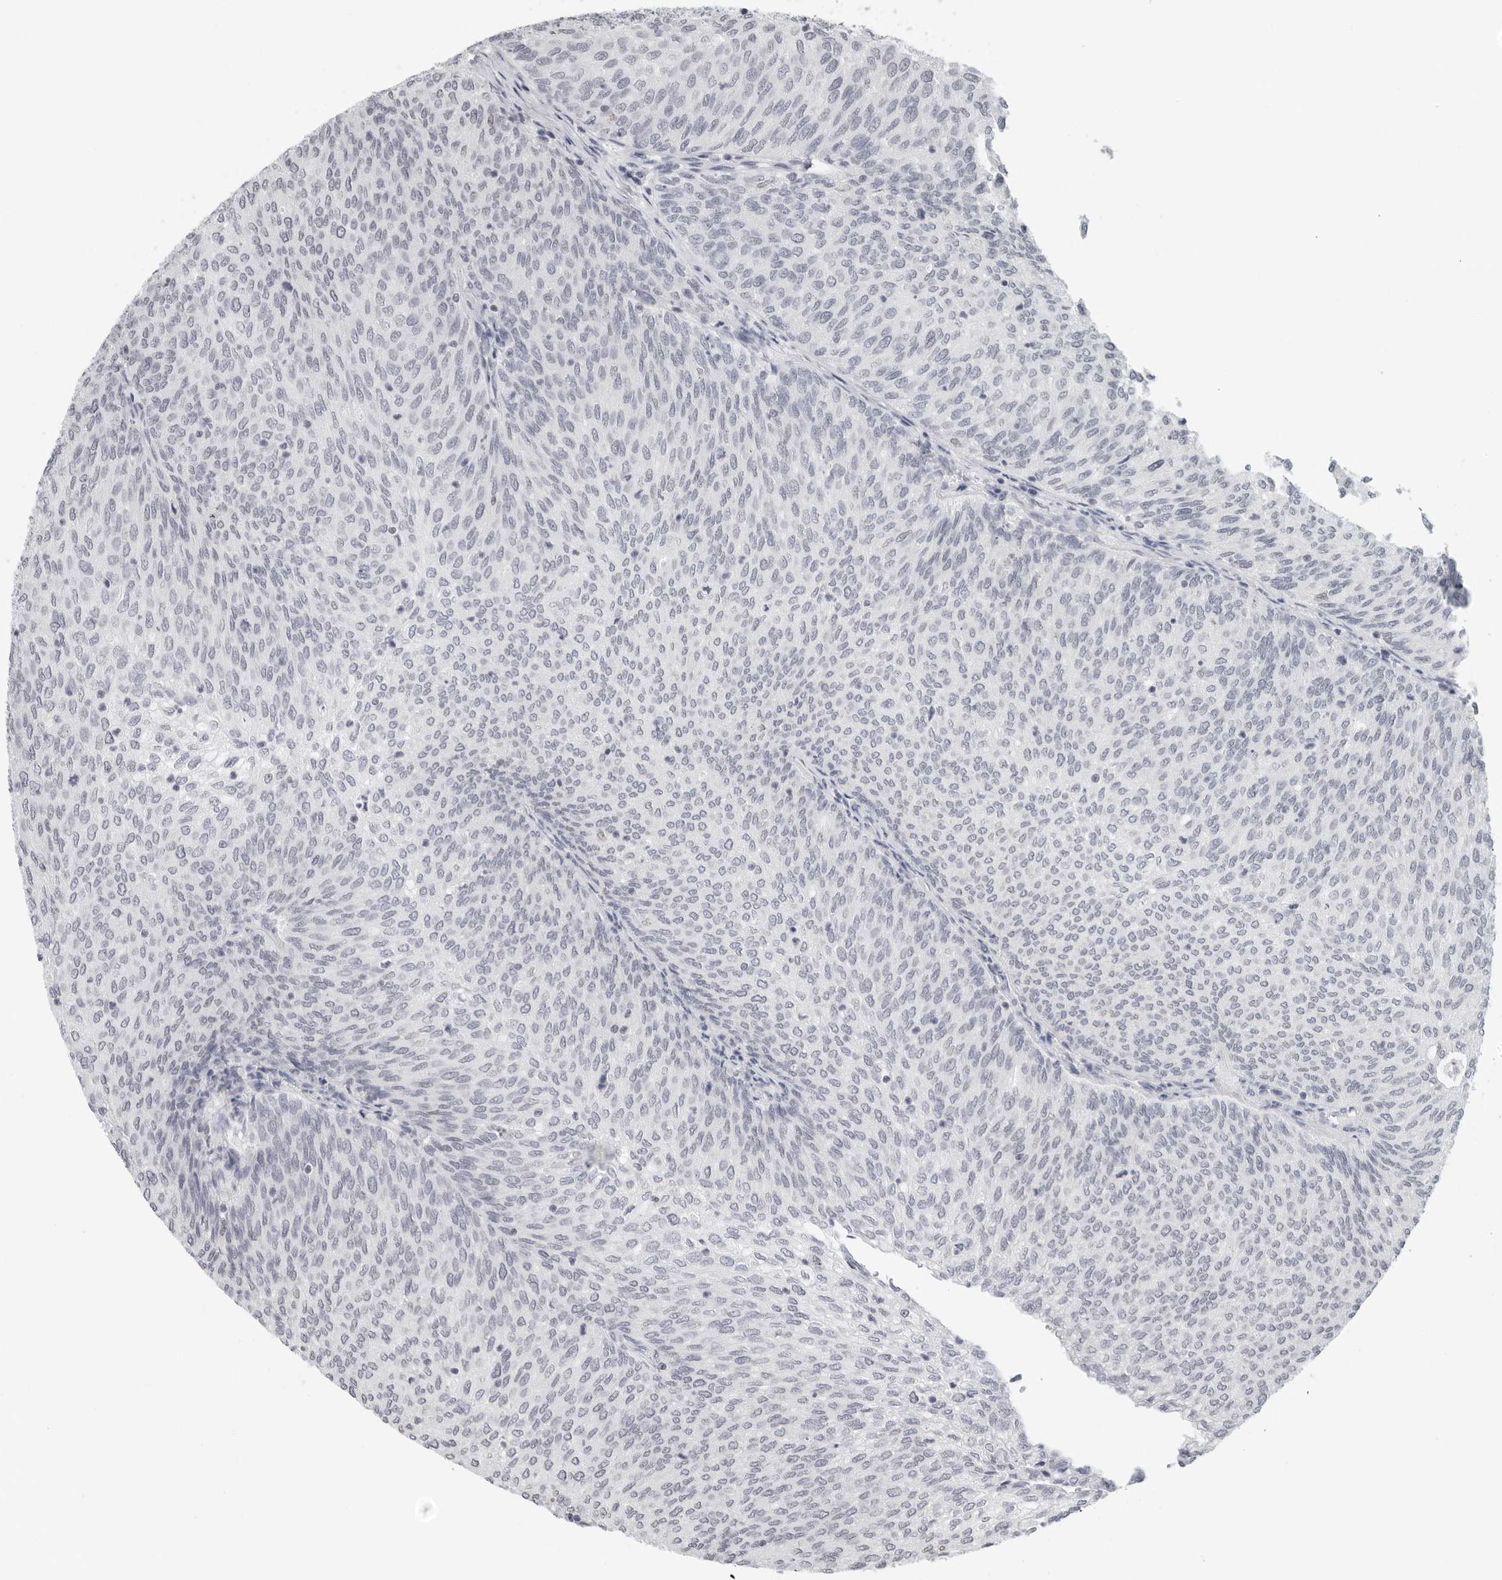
{"staining": {"intensity": "weak", "quantity": "<25%", "location": "nuclear"}, "tissue": "urothelial cancer", "cell_type": "Tumor cells", "image_type": "cancer", "snomed": [{"axis": "morphology", "description": "Urothelial carcinoma, Low grade"}, {"axis": "topography", "description": "Urinary bladder"}], "caption": "This is an IHC image of urothelial cancer. There is no expression in tumor cells.", "gene": "FLG2", "patient": {"sex": "female", "age": 79}}